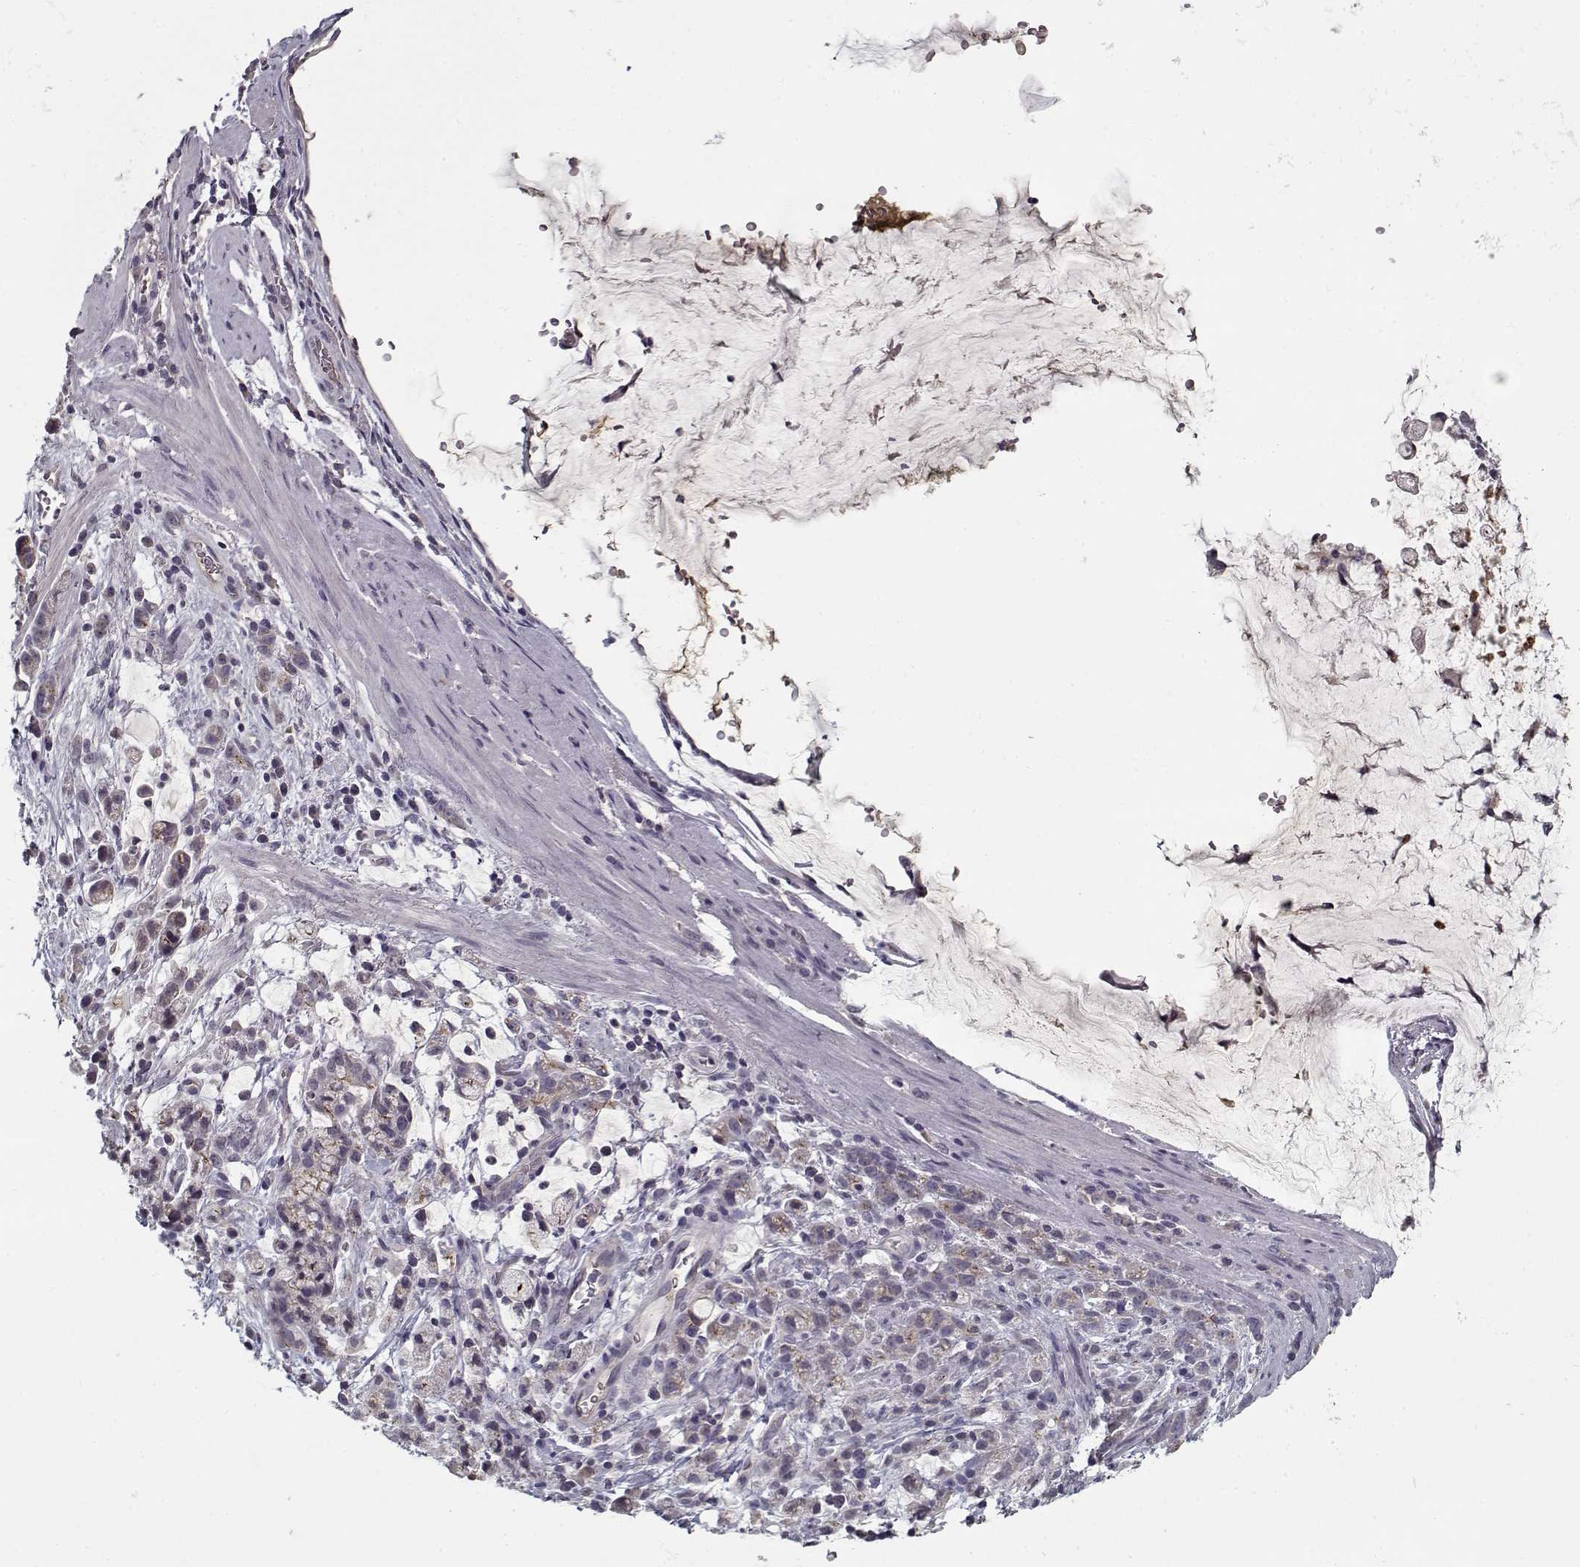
{"staining": {"intensity": "negative", "quantity": "none", "location": "none"}, "tissue": "stomach cancer", "cell_type": "Tumor cells", "image_type": "cancer", "snomed": [{"axis": "morphology", "description": "Adenocarcinoma, NOS"}, {"axis": "topography", "description": "Stomach"}], "caption": "Stomach cancer (adenocarcinoma) was stained to show a protein in brown. There is no significant positivity in tumor cells.", "gene": "AFM", "patient": {"sex": "female", "age": 60}}